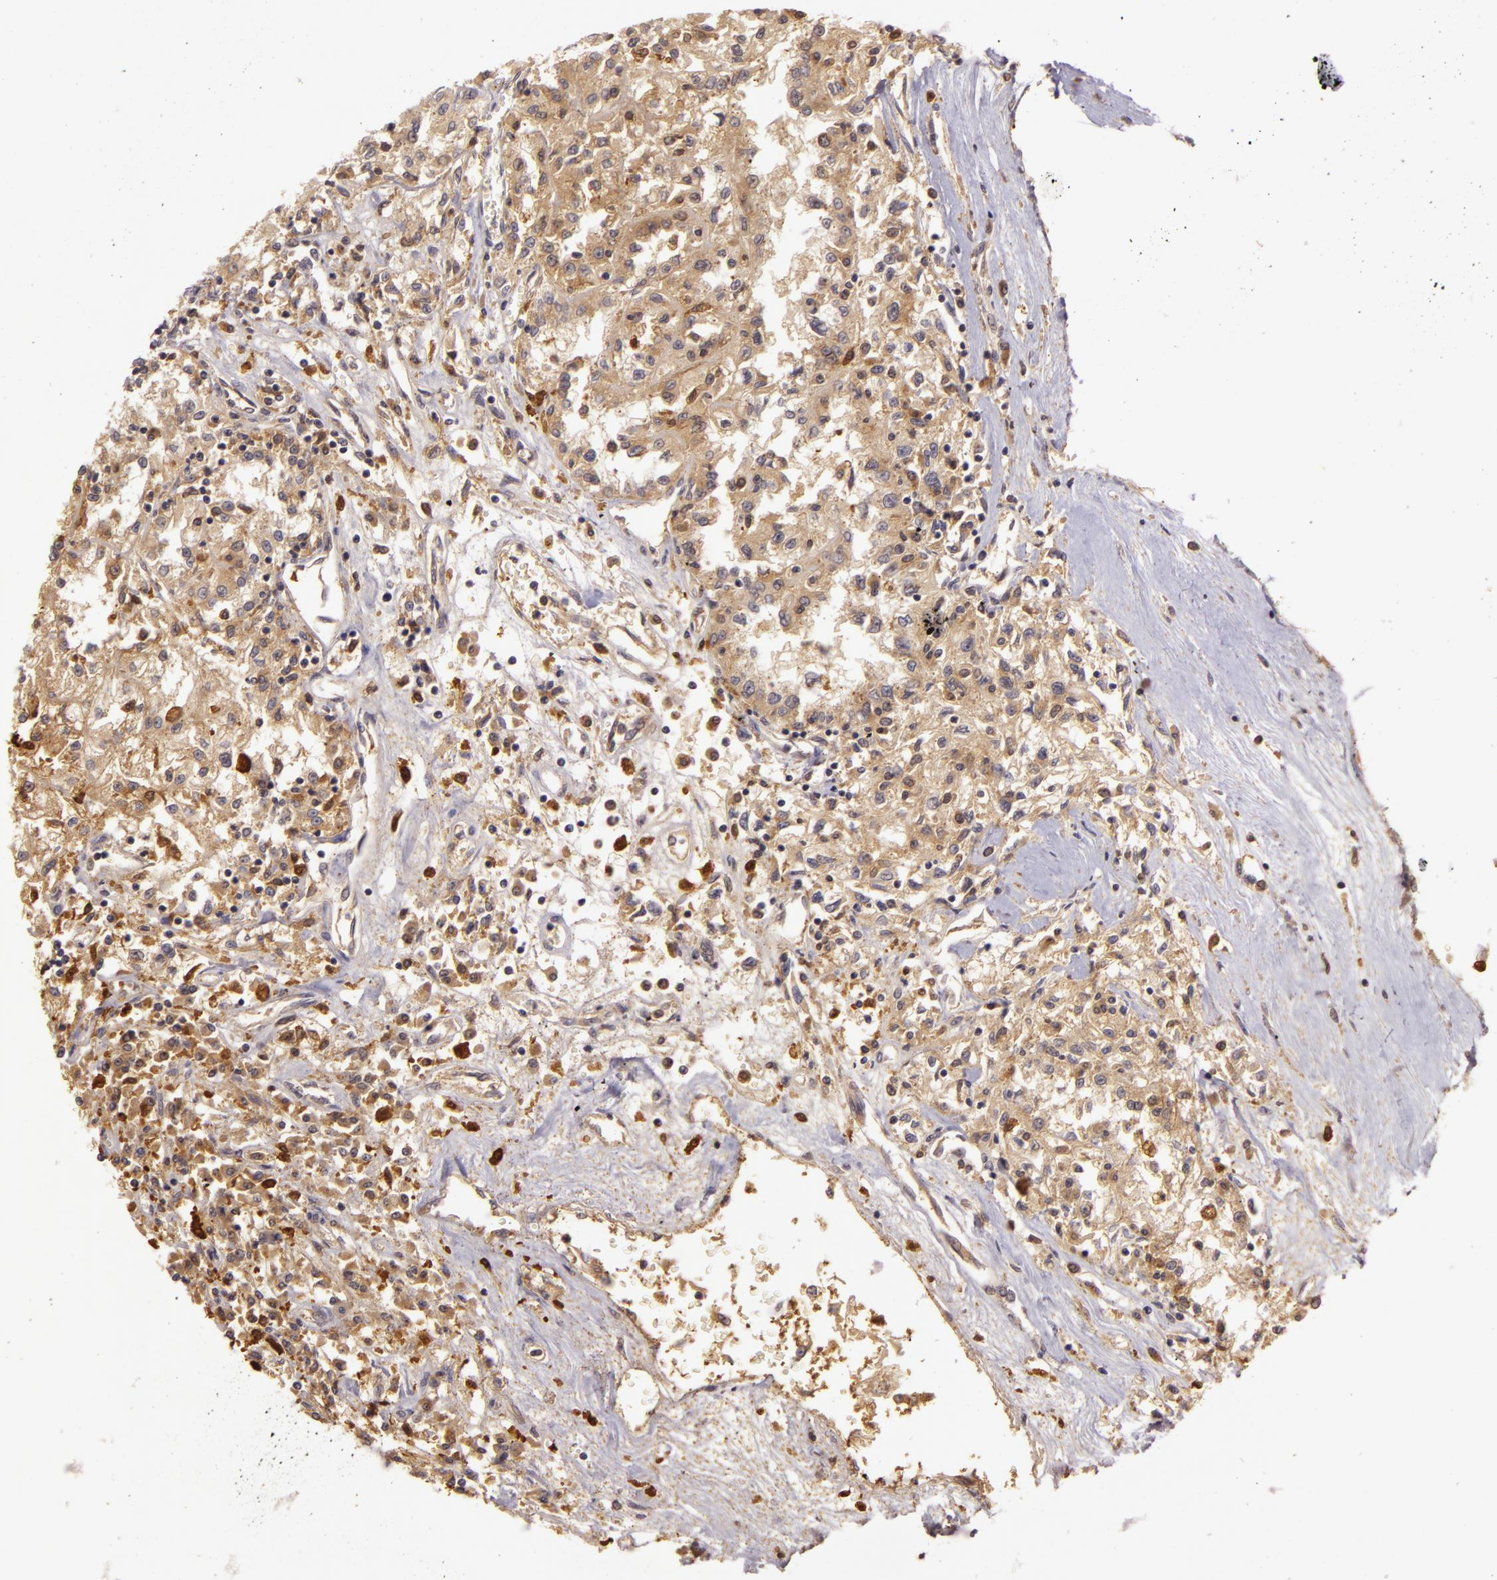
{"staining": {"intensity": "moderate", "quantity": "25%-75%", "location": "cytoplasmic/membranous"}, "tissue": "renal cancer", "cell_type": "Tumor cells", "image_type": "cancer", "snomed": [{"axis": "morphology", "description": "Adenocarcinoma, NOS"}, {"axis": "topography", "description": "Kidney"}], "caption": "Immunohistochemistry (DAB) staining of human renal cancer exhibits moderate cytoplasmic/membranous protein expression in about 25%-75% of tumor cells.", "gene": "PPP1R3F", "patient": {"sex": "male", "age": 78}}